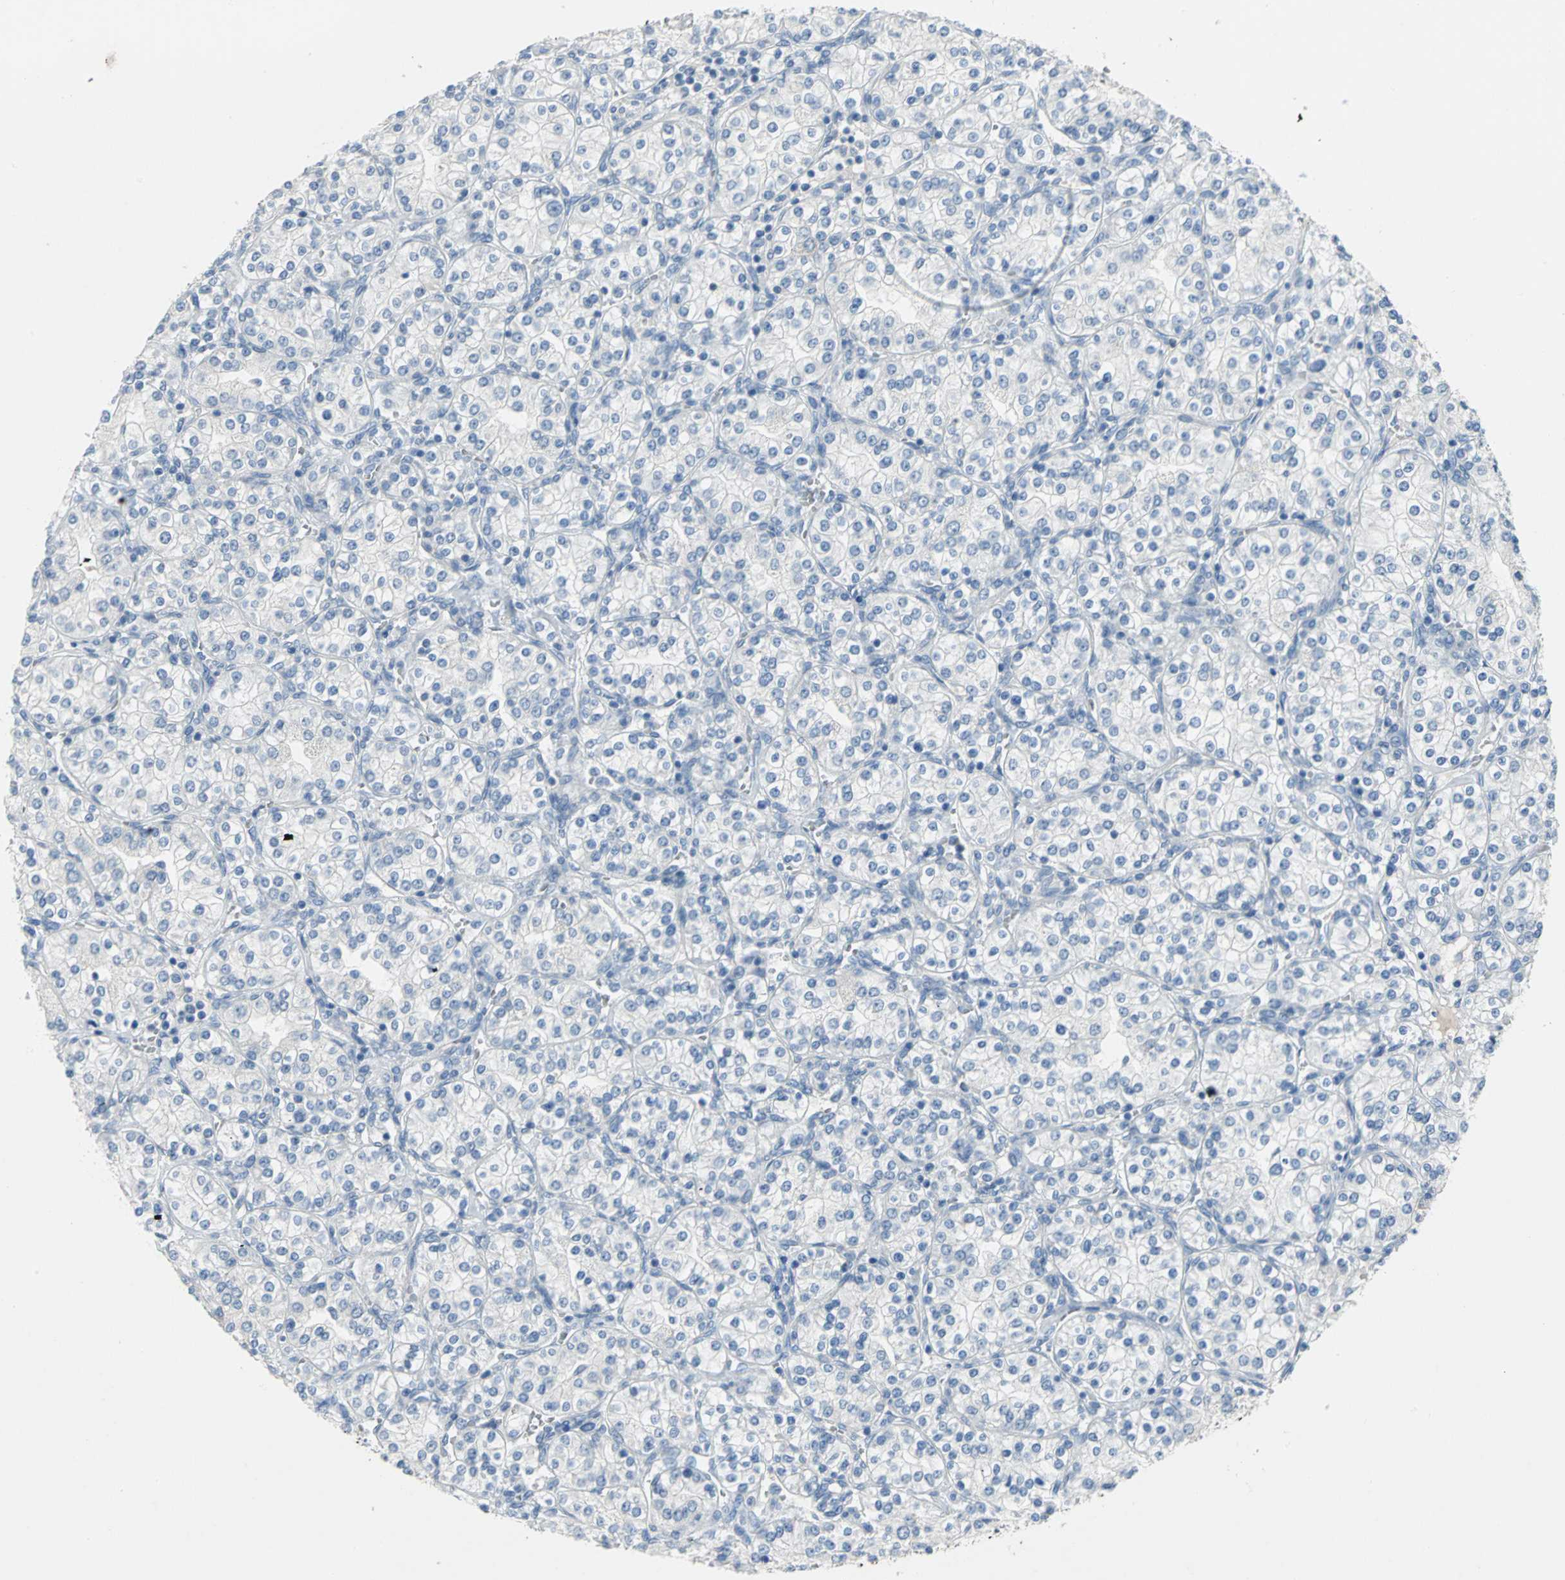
{"staining": {"intensity": "negative", "quantity": "none", "location": "none"}, "tissue": "renal cancer", "cell_type": "Tumor cells", "image_type": "cancer", "snomed": [{"axis": "morphology", "description": "Adenocarcinoma, NOS"}, {"axis": "topography", "description": "Kidney"}], "caption": "Tumor cells show no significant staining in adenocarcinoma (renal).", "gene": "PTGDS", "patient": {"sex": "male", "age": 77}}